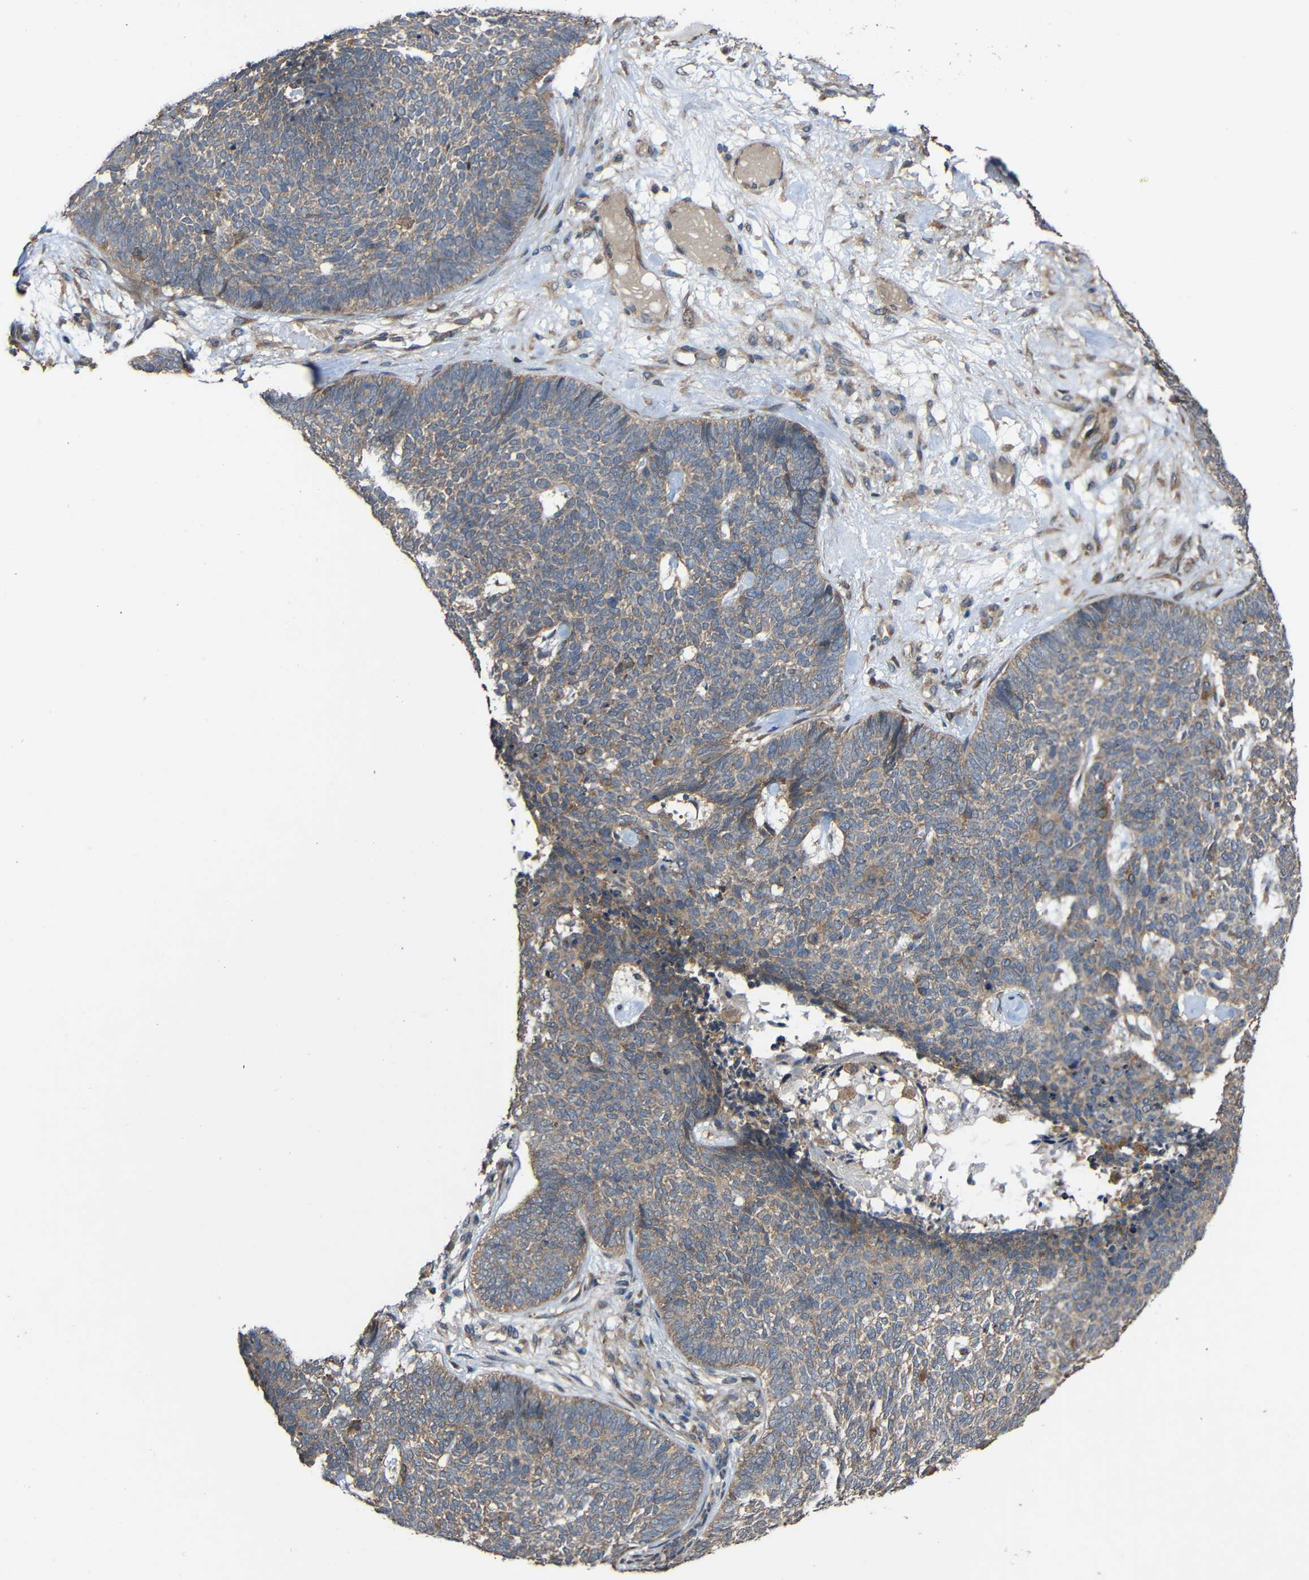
{"staining": {"intensity": "weak", "quantity": "25%-75%", "location": "cytoplasmic/membranous"}, "tissue": "skin cancer", "cell_type": "Tumor cells", "image_type": "cancer", "snomed": [{"axis": "morphology", "description": "Basal cell carcinoma"}, {"axis": "topography", "description": "Skin"}], "caption": "Weak cytoplasmic/membranous staining for a protein is seen in about 25%-75% of tumor cells of skin cancer using immunohistochemistry (IHC).", "gene": "CHST9", "patient": {"sex": "female", "age": 84}}